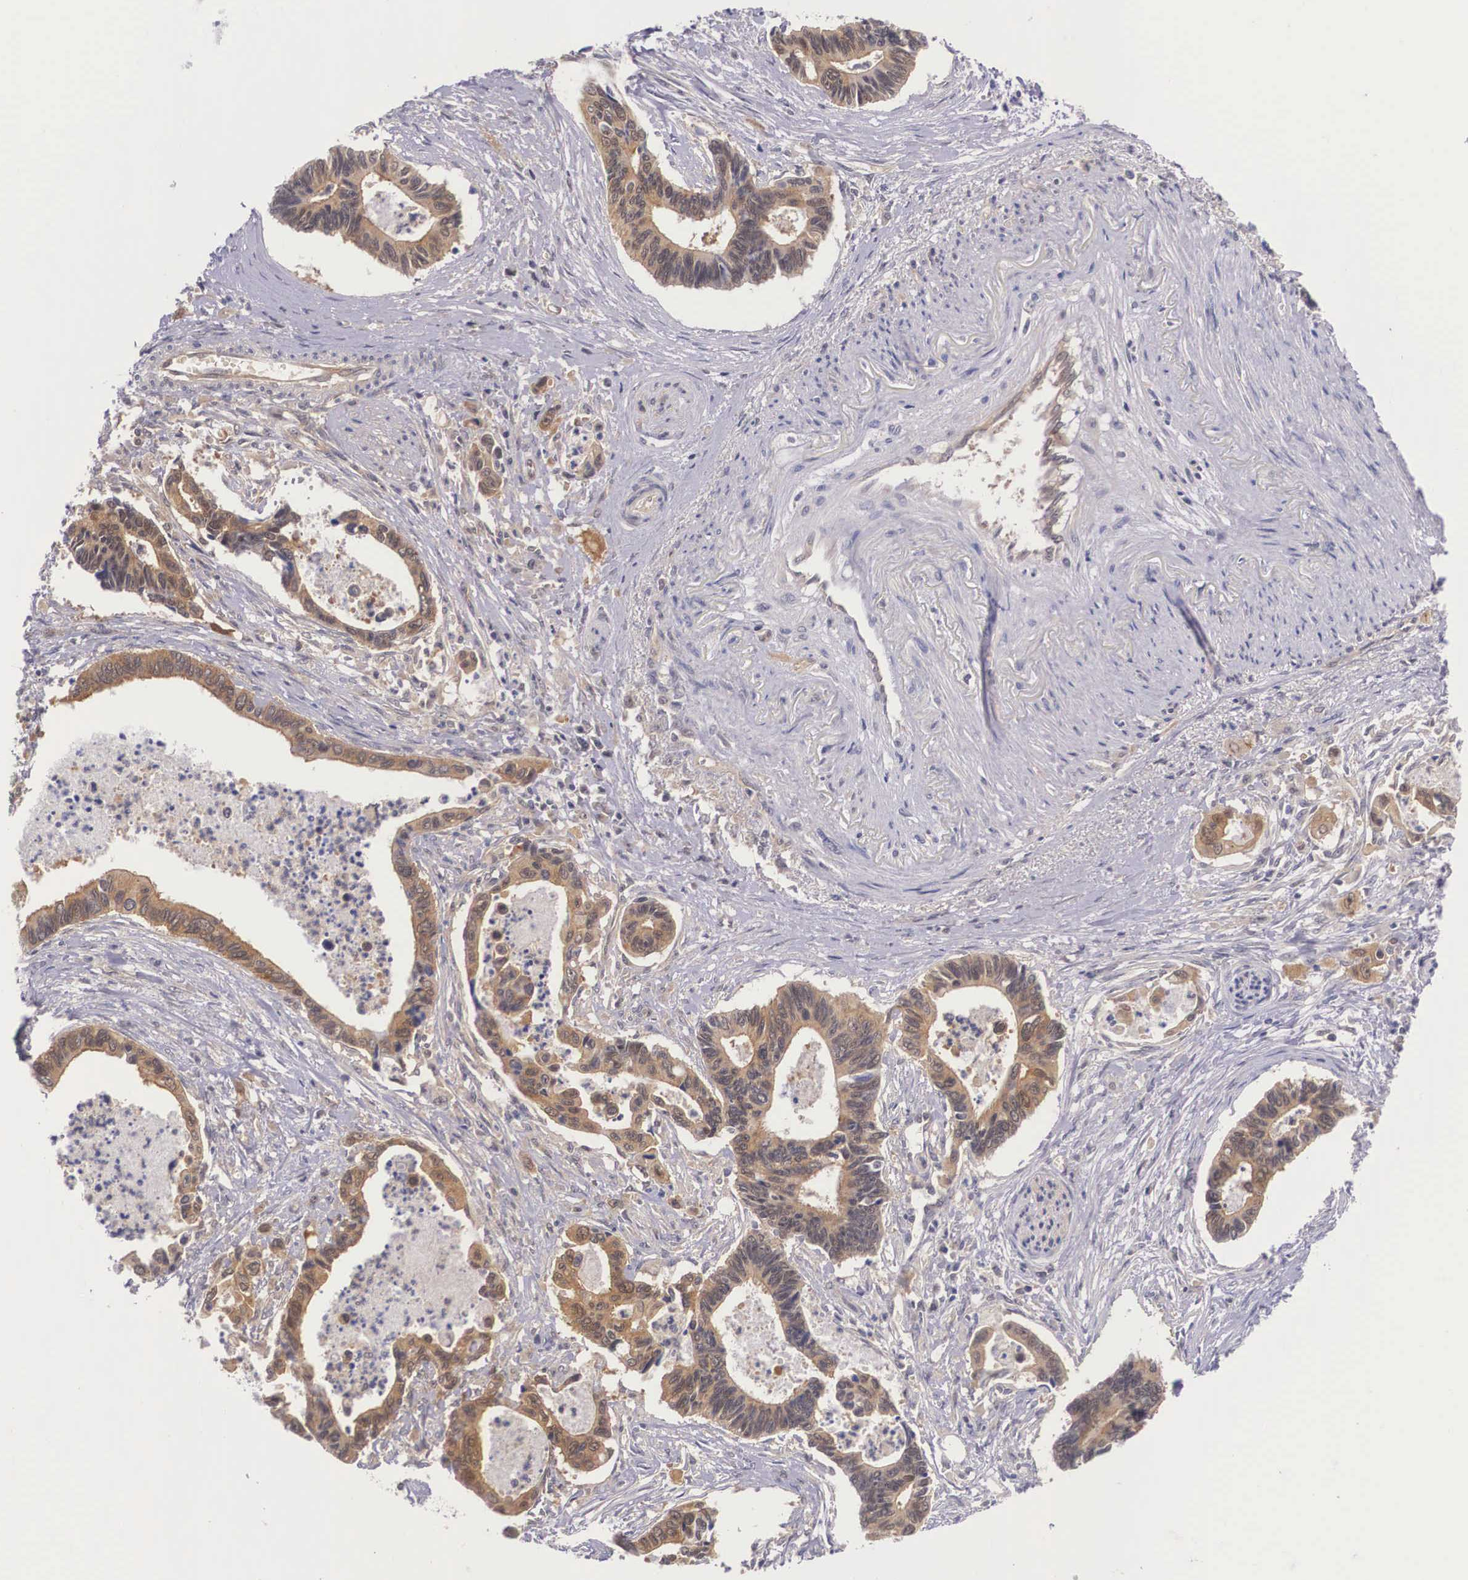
{"staining": {"intensity": "strong", "quantity": ">75%", "location": "cytoplasmic/membranous"}, "tissue": "pancreatic cancer", "cell_type": "Tumor cells", "image_type": "cancer", "snomed": [{"axis": "morphology", "description": "Adenocarcinoma, NOS"}, {"axis": "topography", "description": "Pancreas"}], "caption": "A micrograph of human pancreatic adenocarcinoma stained for a protein shows strong cytoplasmic/membranous brown staining in tumor cells.", "gene": "IGBP1", "patient": {"sex": "female", "age": 70}}